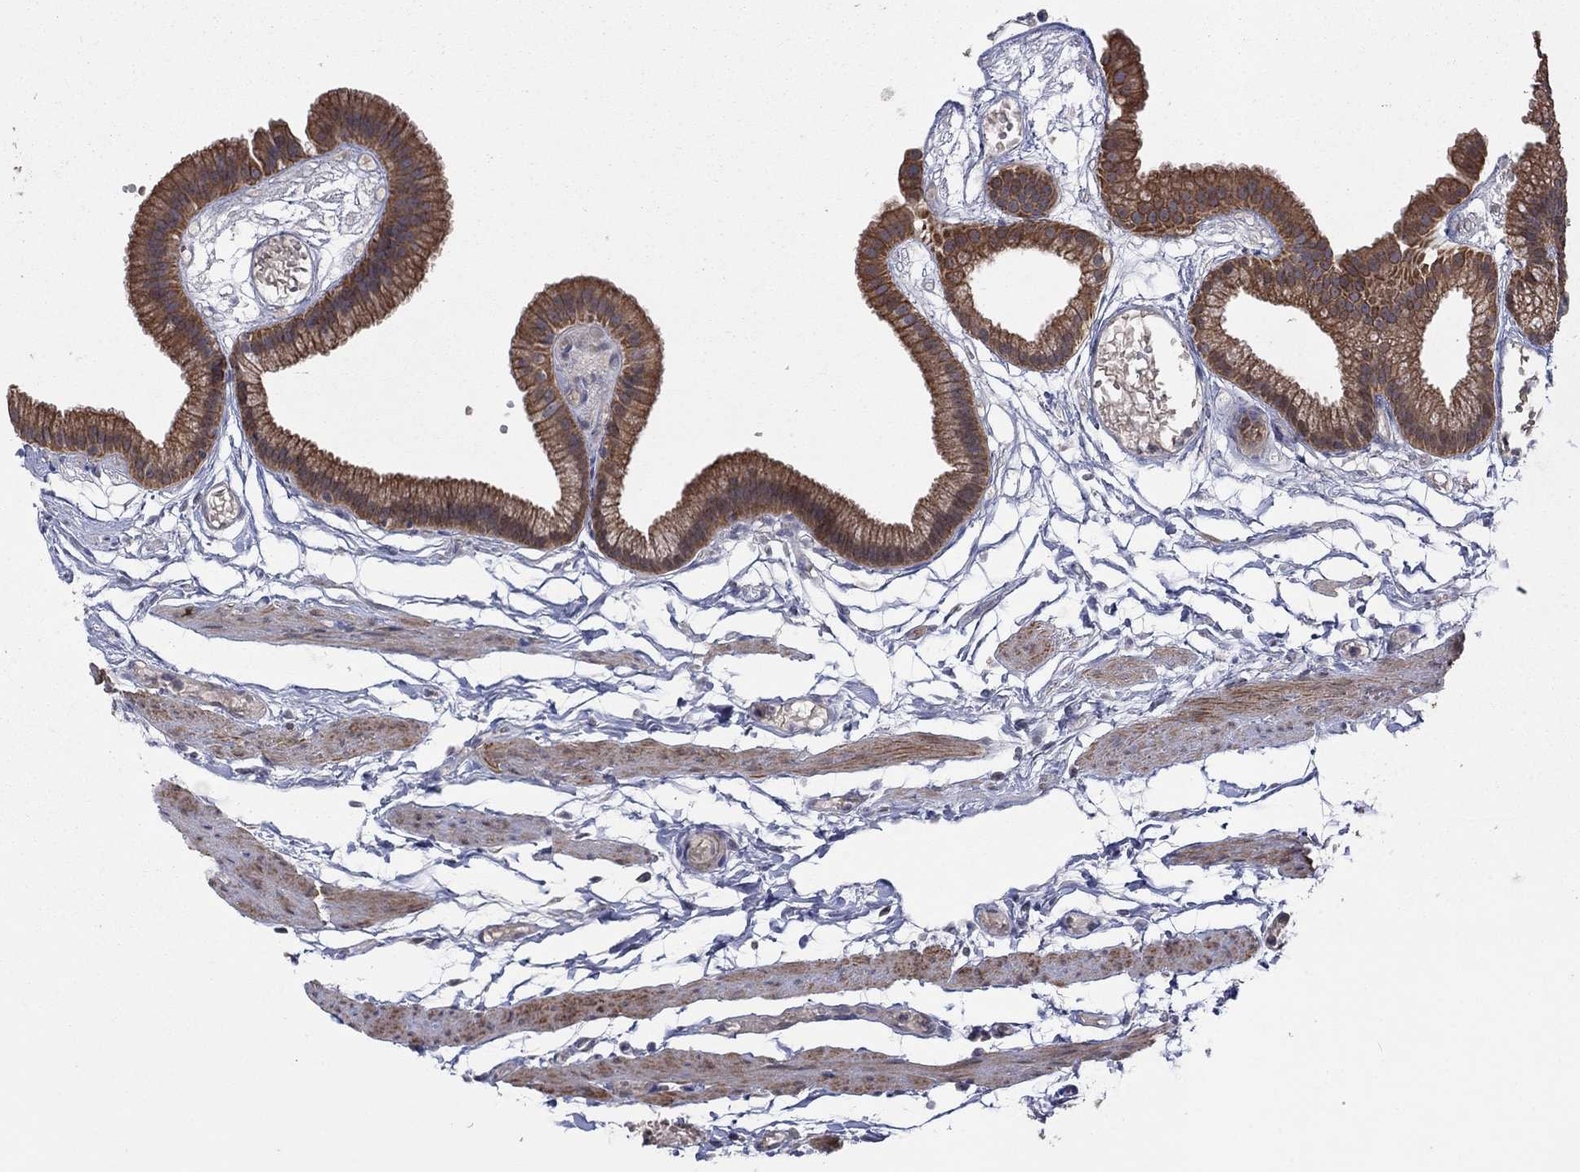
{"staining": {"intensity": "moderate", "quantity": ">75%", "location": "cytoplasmic/membranous"}, "tissue": "gallbladder", "cell_type": "Glandular cells", "image_type": "normal", "snomed": [{"axis": "morphology", "description": "Normal tissue, NOS"}, {"axis": "topography", "description": "Gallbladder"}], "caption": "This histopathology image displays immunohistochemistry staining of normal gallbladder, with medium moderate cytoplasmic/membranous staining in about >75% of glandular cells.", "gene": "IAH1", "patient": {"sex": "female", "age": 45}}